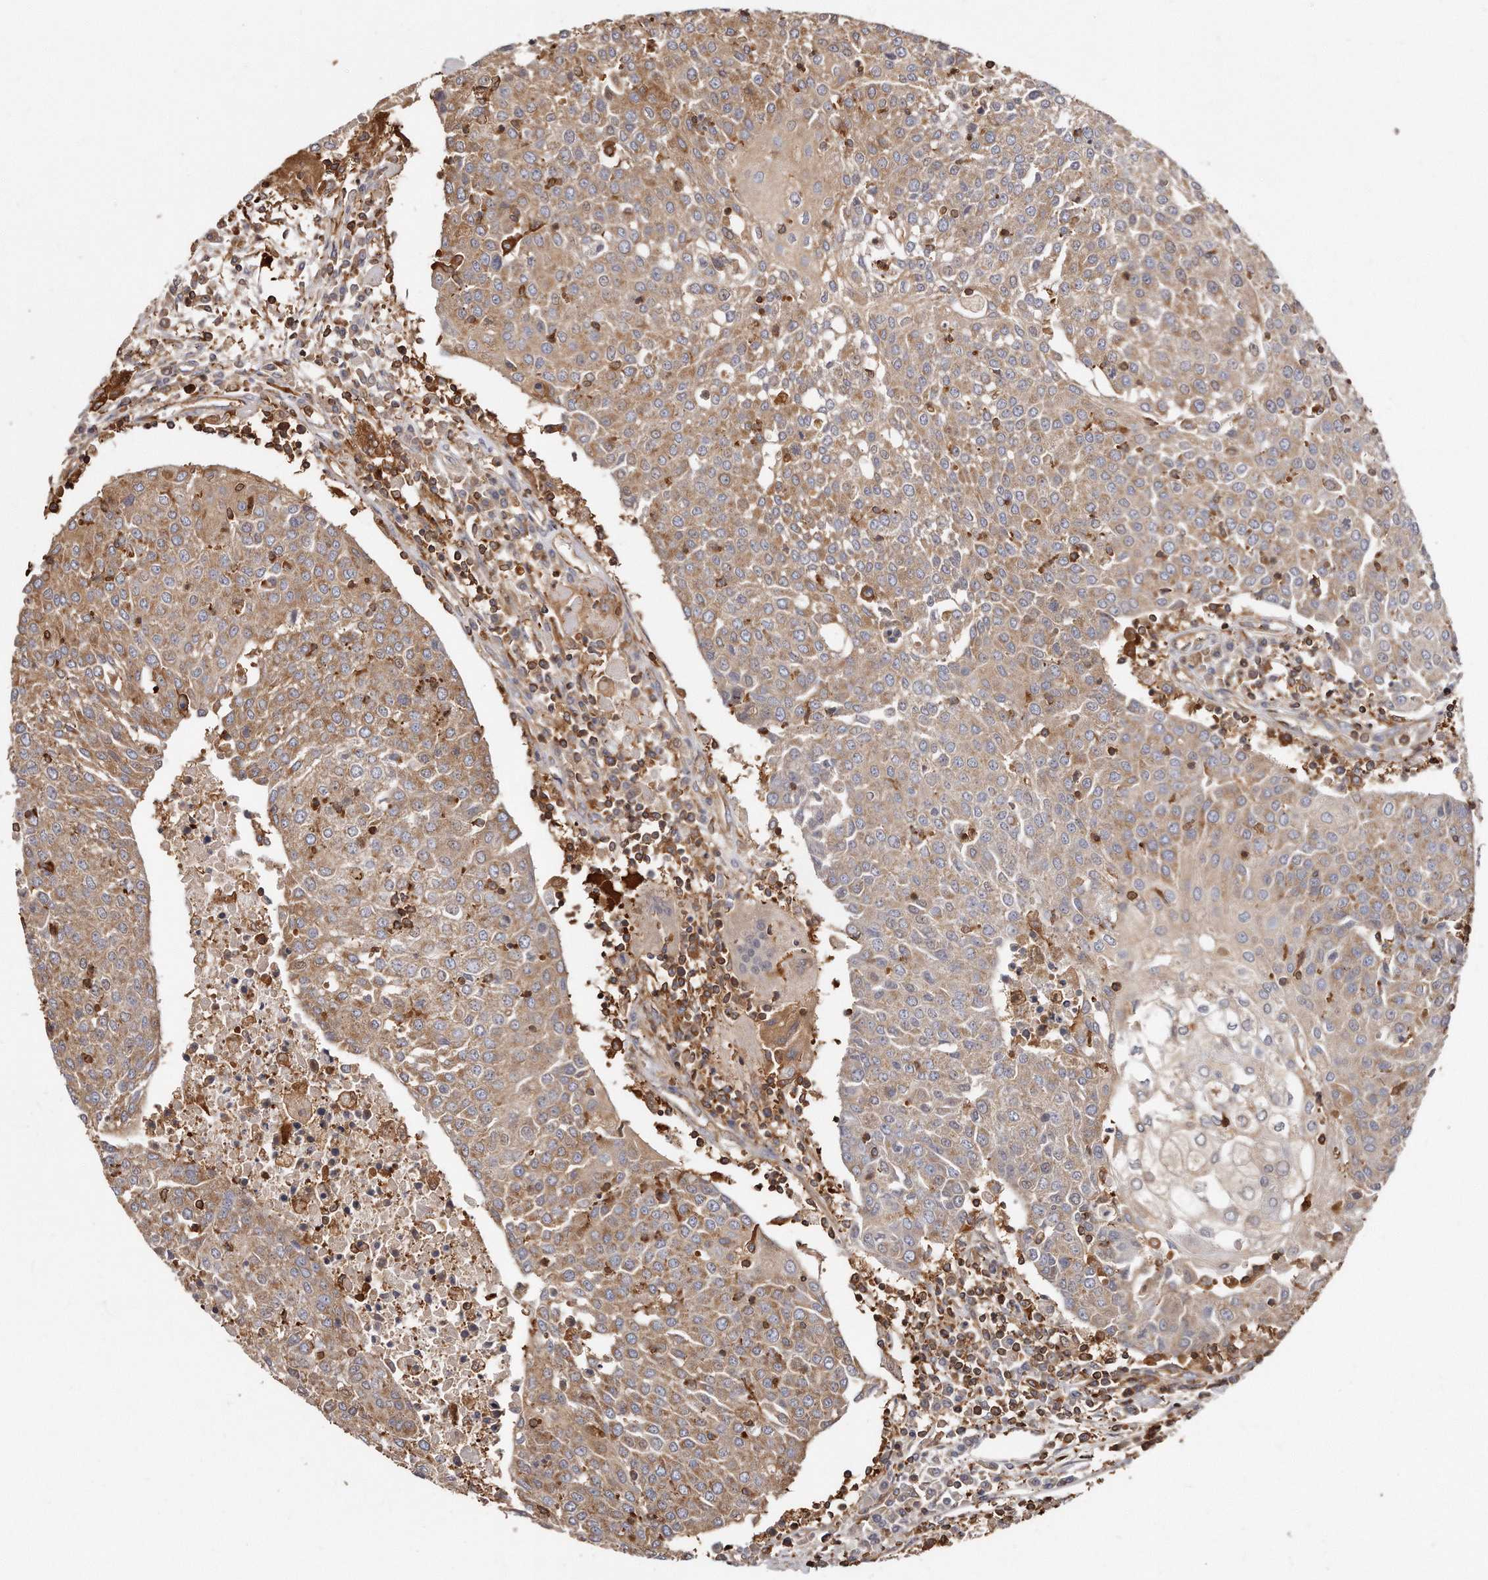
{"staining": {"intensity": "moderate", "quantity": "25%-75%", "location": "cytoplasmic/membranous"}, "tissue": "urothelial cancer", "cell_type": "Tumor cells", "image_type": "cancer", "snomed": [{"axis": "morphology", "description": "Urothelial carcinoma, High grade"}, {"axis": "topography", "description": "Urinary bladder"}], "caption": "Human high-grade urothelial carcinoma stained with a brown dye shows moderate cytoplasmic/membranous positive staining in about 25%-75% of tumor cells.", "gene": "CAP1", "patient": {"sex": "female", "age": 85}}